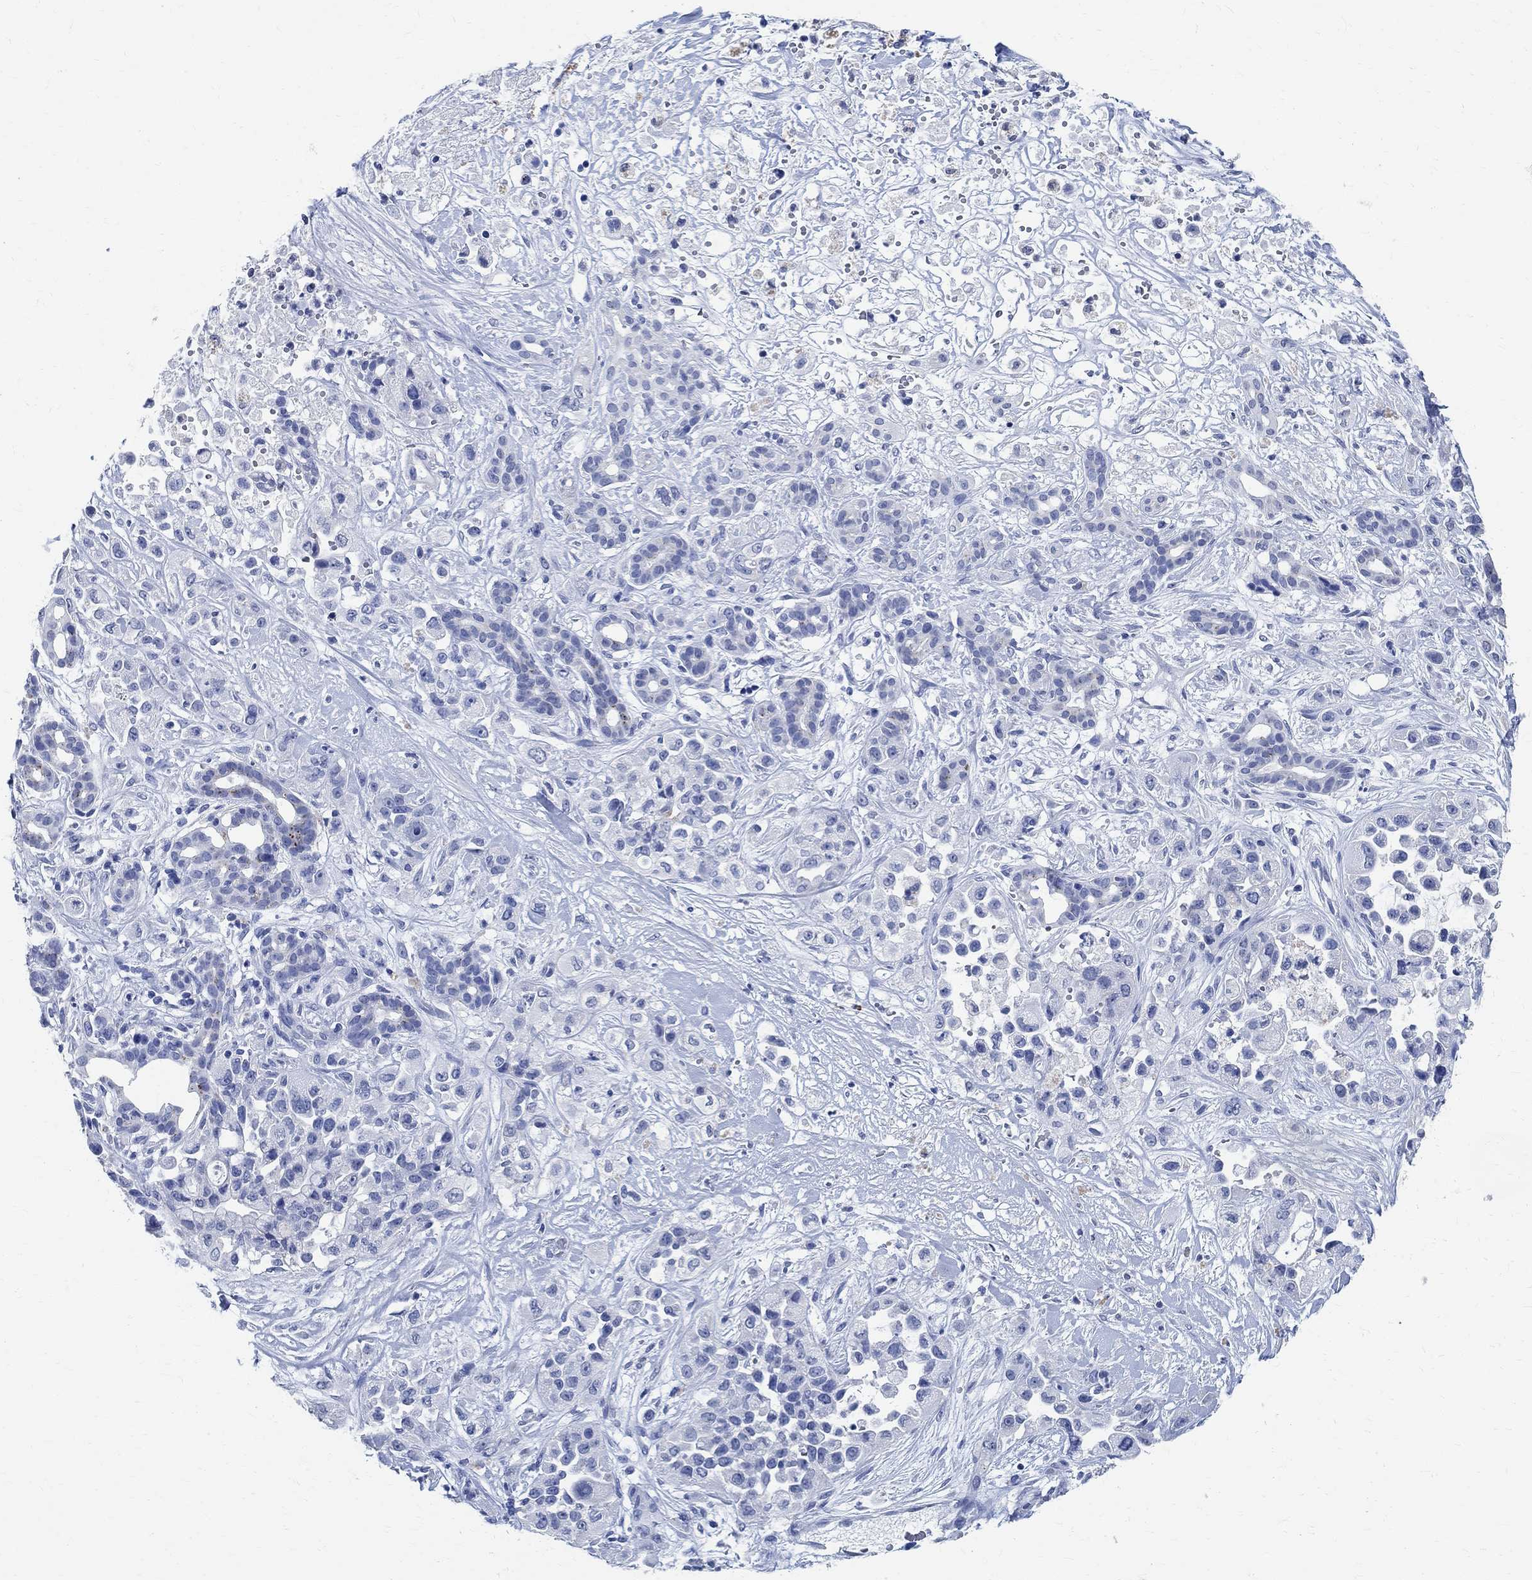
{"staining": {"intensity": "negative", "quantity": "none", "location": "none"}, "tissue": "pancreatic cancer", "cell_type": "Tumor cells", "image_type": "cancer", "snomed": [{"axis": "morphology", "description": "Adenocarcinoma, NOS"}, {"axis": "topography", "description": "Pancreas"}], "caption": "DAB immunohistochemical staining of human pancreatic cancer reveals no significant positivity in tumor cells.", "gene": "TMEM221", "patient": {"sex": "male", "age": 44}}